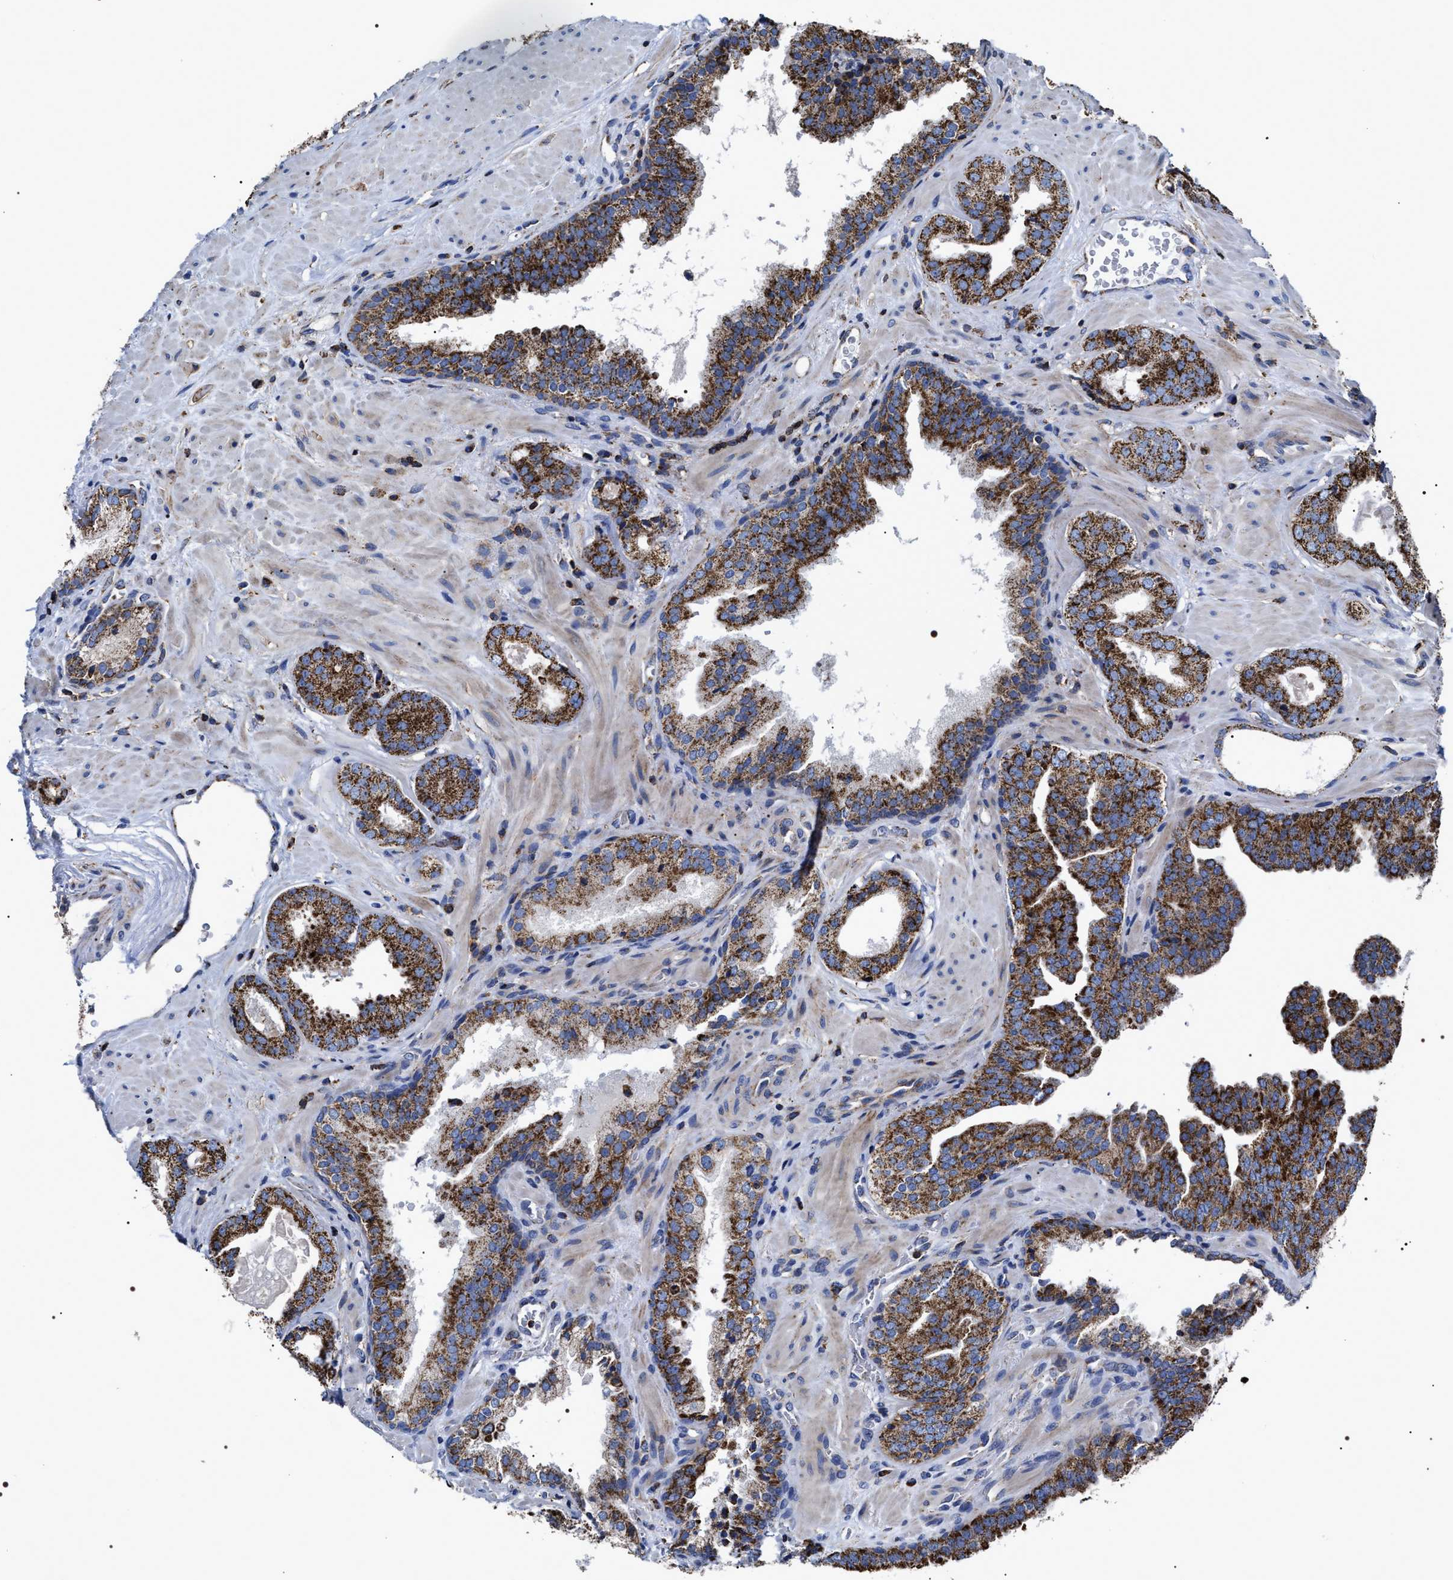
{"staining": {"intensity": "strong", "quantity": "25%-75%", "location": "cytoplasmic/membranous"}, "tissue": "prostate cancer", "cell_type": "Tumor cells", "image_type": "cancer", "snomed": [{"axis": "morphology", "description": "Adenocarcinoma, Low grade"}, {"axis": "topography", "description": "Prostate"}], "caption": "This is an image of IHC staining of low-grade adenocarcinoma (prostate), which shows strong expression in the cytoplasmic/membranous of tumor cells.", "gene": "COG5", "patient": {"sex": "male", "age": 71}}